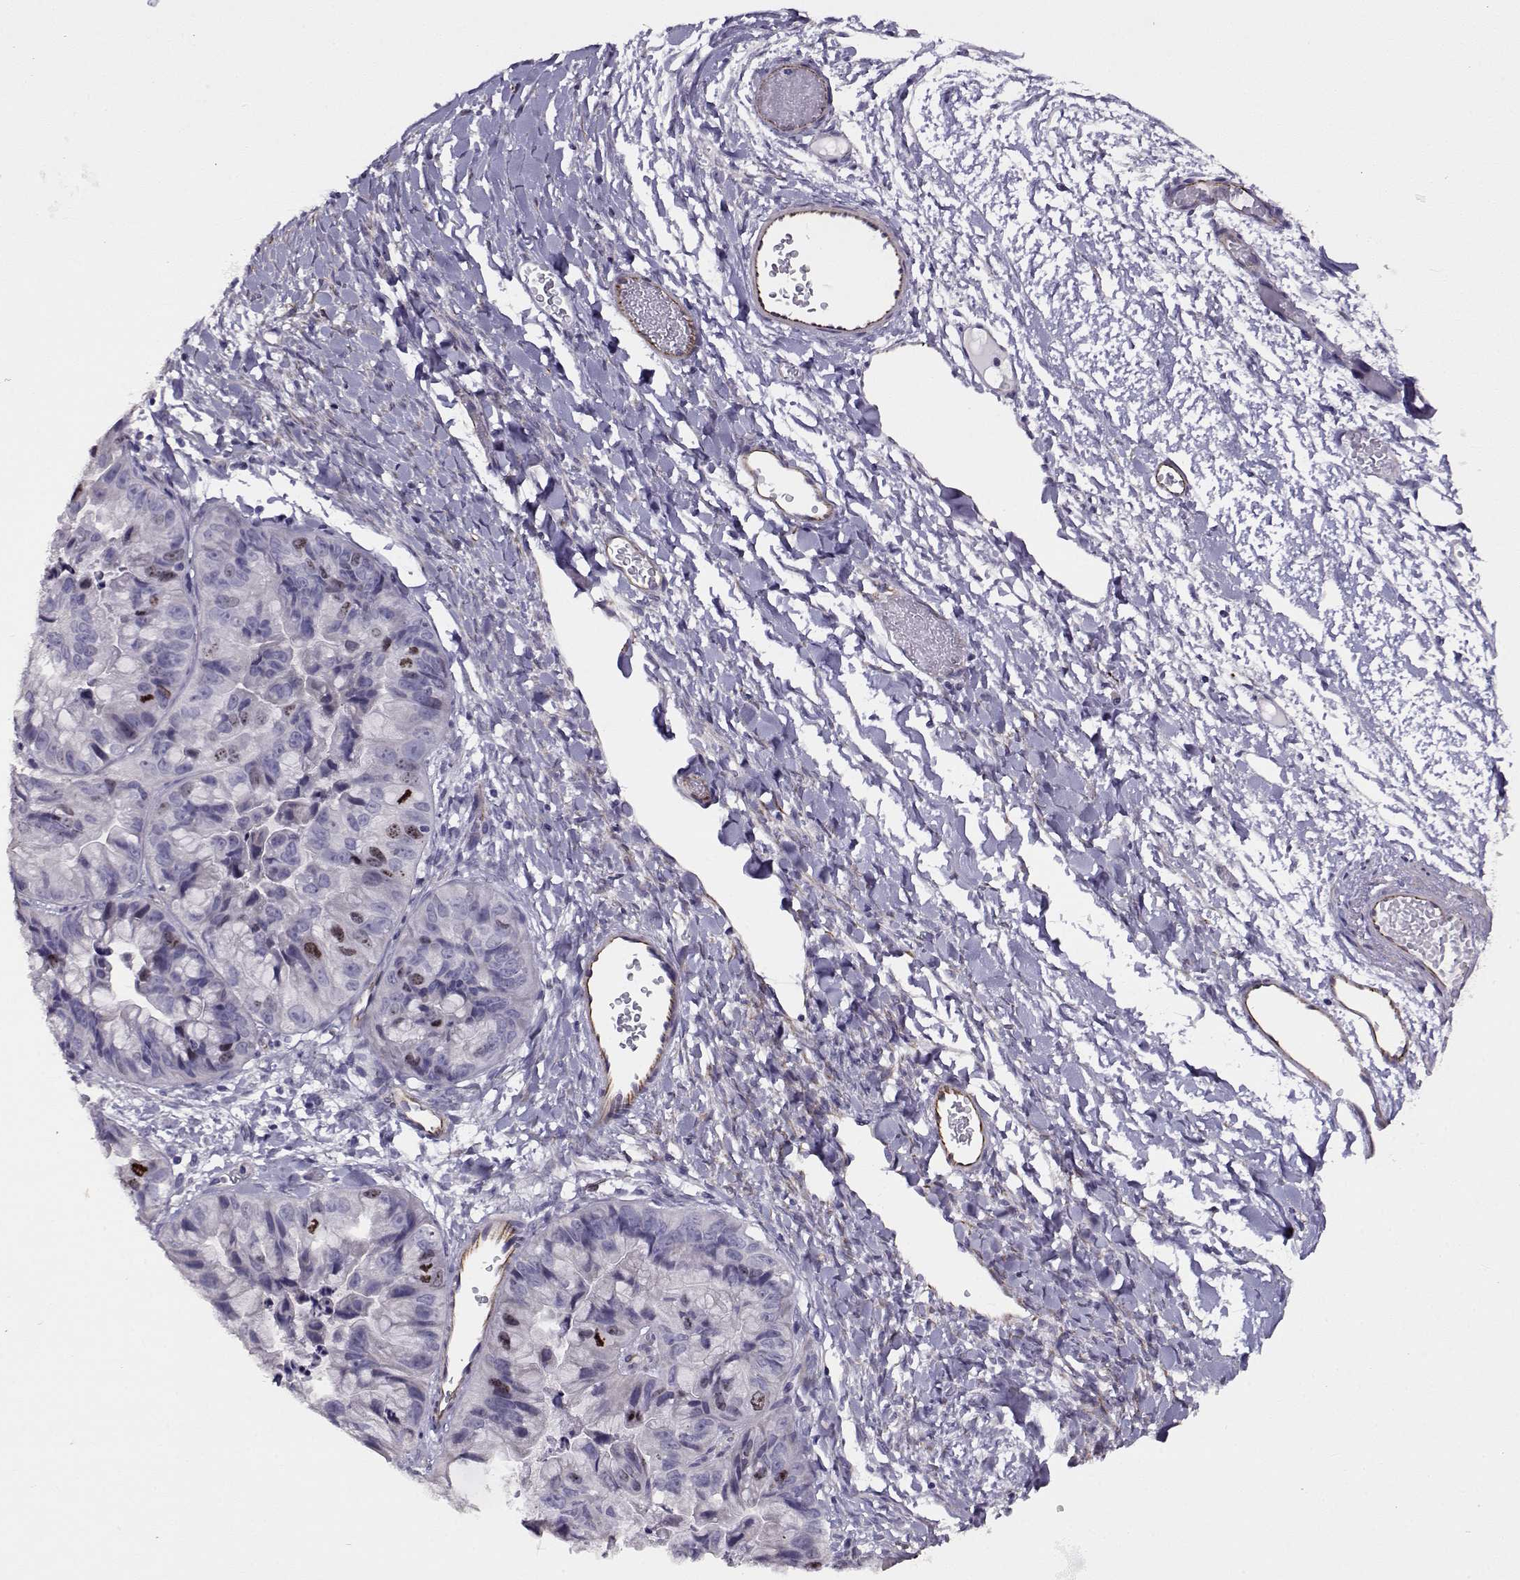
{"staining": {"intensity": "weak", "quantity": "<25%", "location": "nuclear"}, "tissue": "ovarian cancer", "cell_type": "Tumor cells", "image_type": "cancer", "snomed": [{"axis": "morphology", "description": "Cystadenocarcinoma, mucinous, NOS"}, {"axis": "topography", "description": "Ovary"}], "caption": "DAB immunohistochemical staining of ovarian cancer (mucinous cystadenocarcinoma) shows no significant positivity in tumor cells. (IHC, brightfield microscopy, high magnification).", "gene": "NPW", "patient": {"sex": "female", "age": 76}}